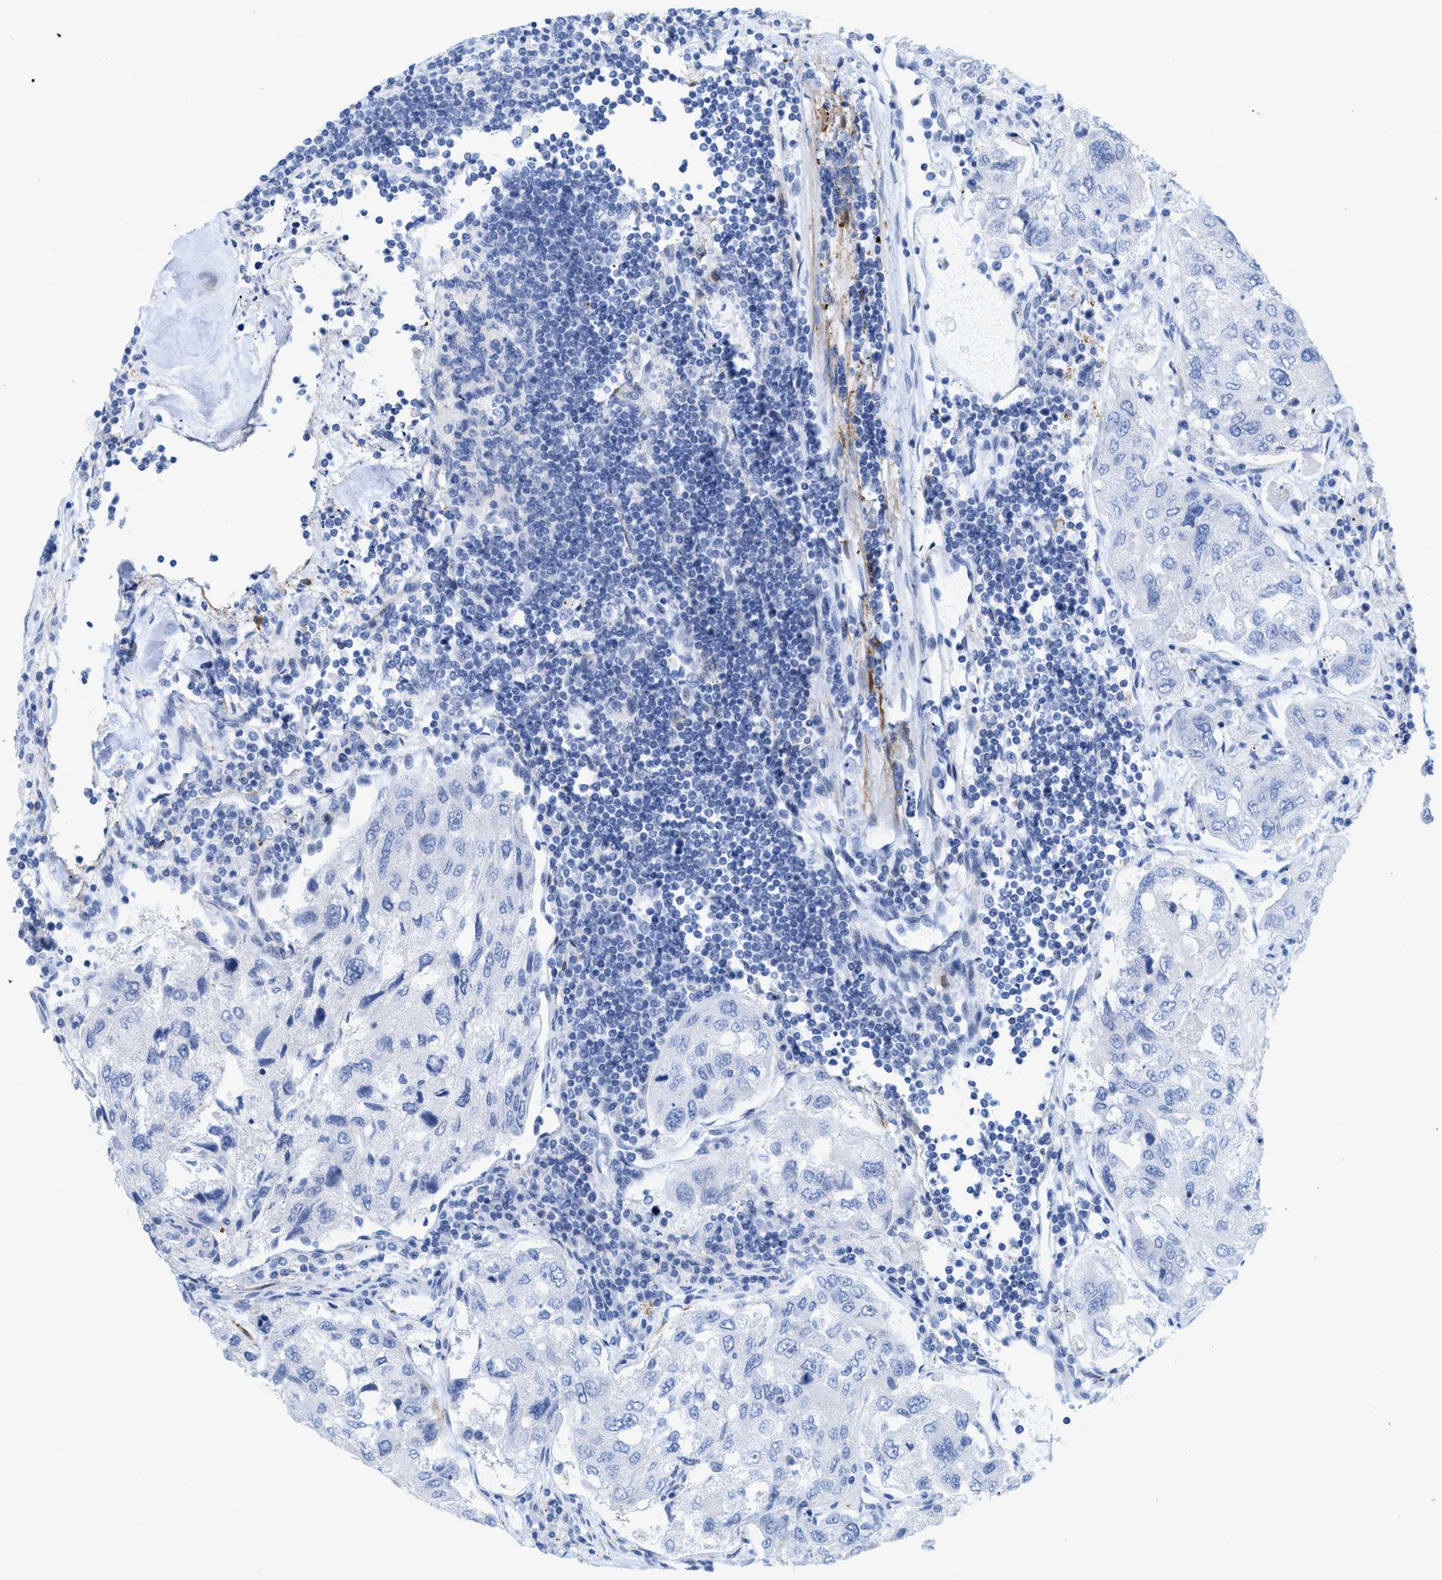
{"staining": {"intensity": "negative", "quantity": "none", "location": "none"}, "tissue": "urothelial cancer", "cell_type": "Tumor cells", "image_type": "cancer", "snomed": [{"axis": "morphology", "description": "Urothelial carcinoma, High grade"}, {"axis": "topography", "description": "Lymph node"}, {"axis": "topography", "description": "Urinary bladder"}], "caption": "High-grade urothelial carcinoma was stained to show a protein in brown. There is no significant staining in tumor cells.", "gene": "TAGLN", "patient": {"sex": "male", "age": 51}}